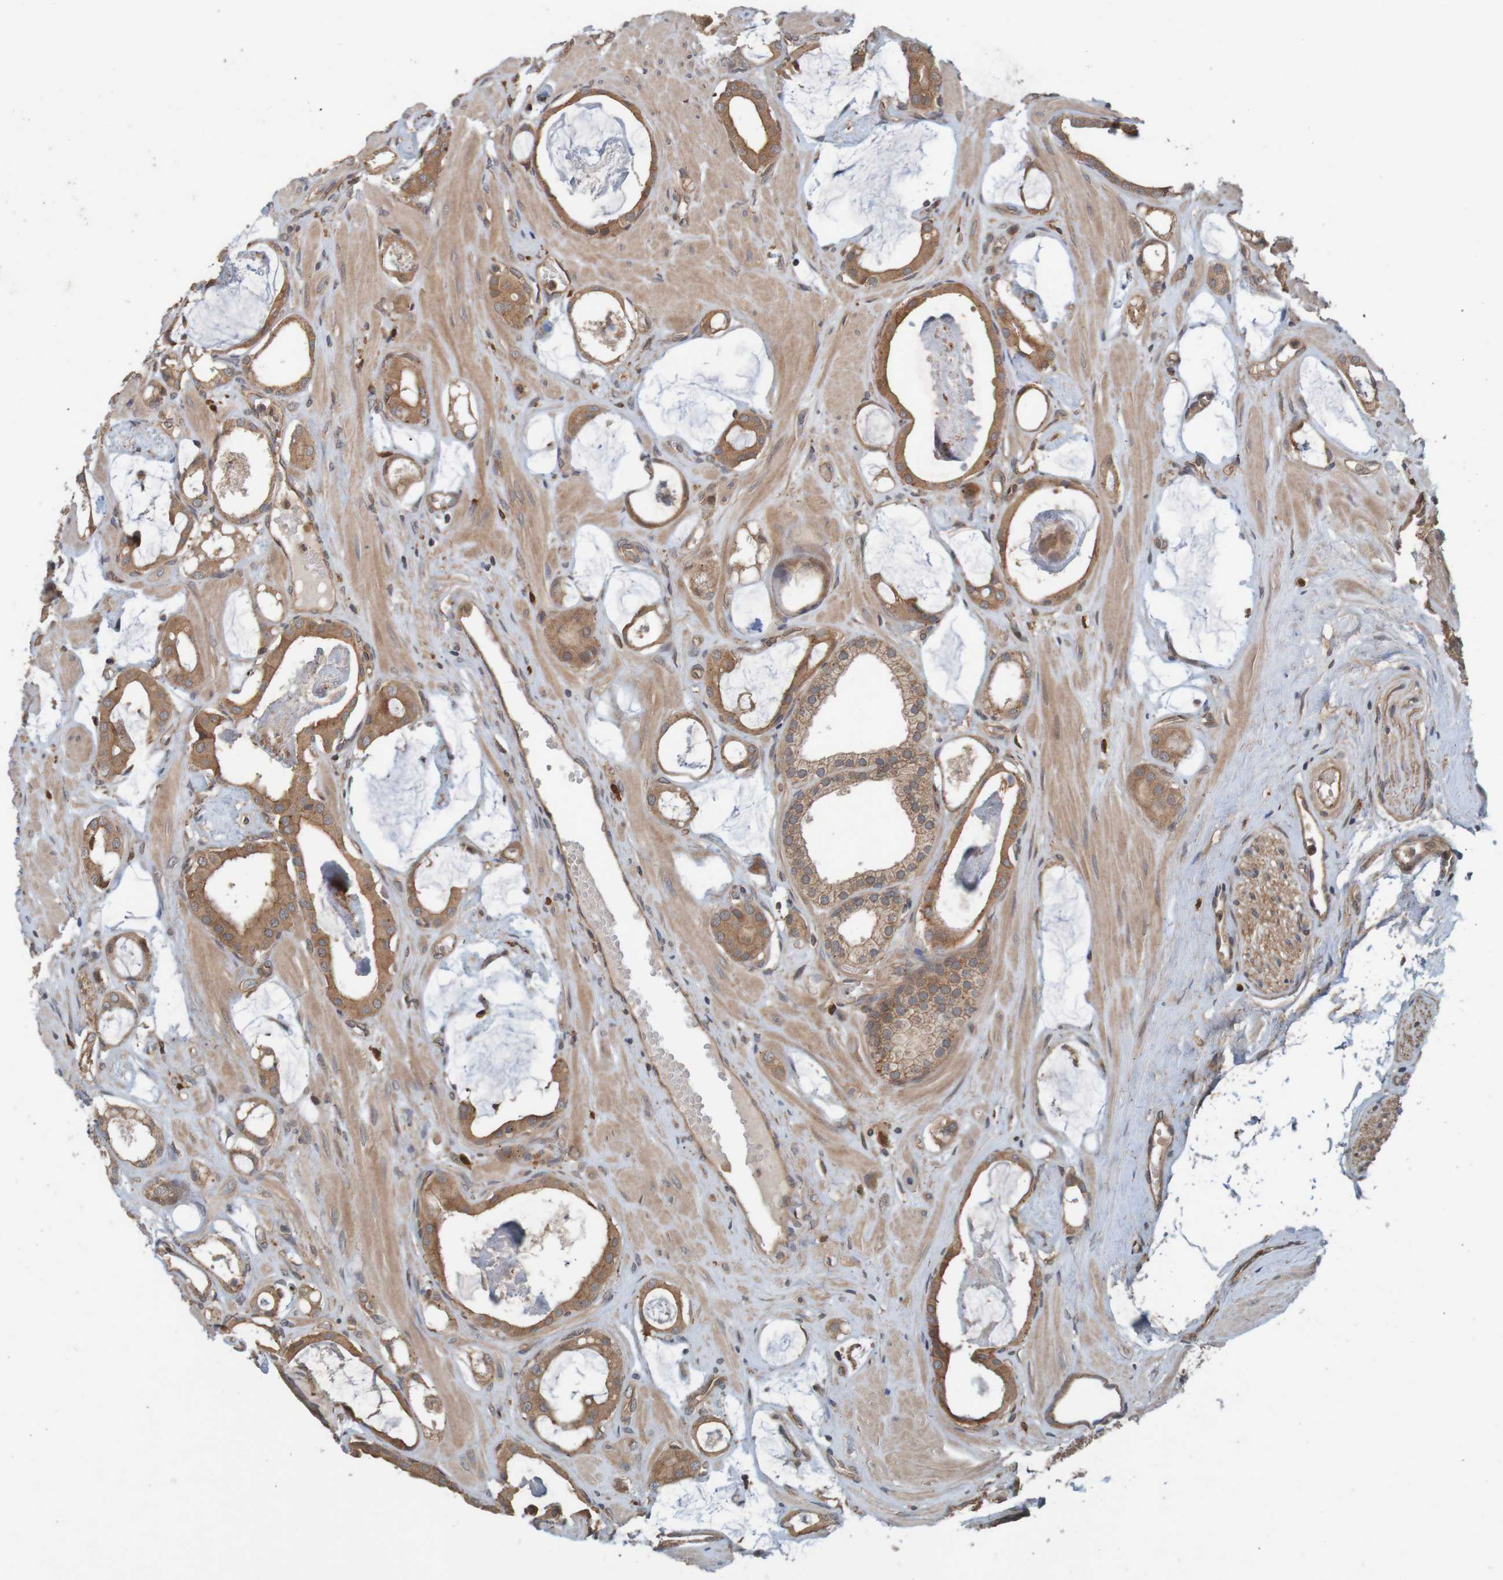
{"staining": {"intensity": "moderate", "quantity": ">75%", "location": "cytoplasmic/membranous"}, "tissue": "prostate cancer", "cell_type": "Tumor cells", "image_type": "cancer", "snomed": [{"axis": "morphology", "description": "Adenocarcinoma, Low grade"}, {"axis": "topography", "description": "Prostate"}], "caption": "Protein expression analysis of human prostate cancer (low-grade adenocarcinoma) reveals moderate cytoplasmic/membranous expression in about >75% of tumor cells.", "gene": "ARHGEF11", "patient": {"sex": "male", "age": 53}}